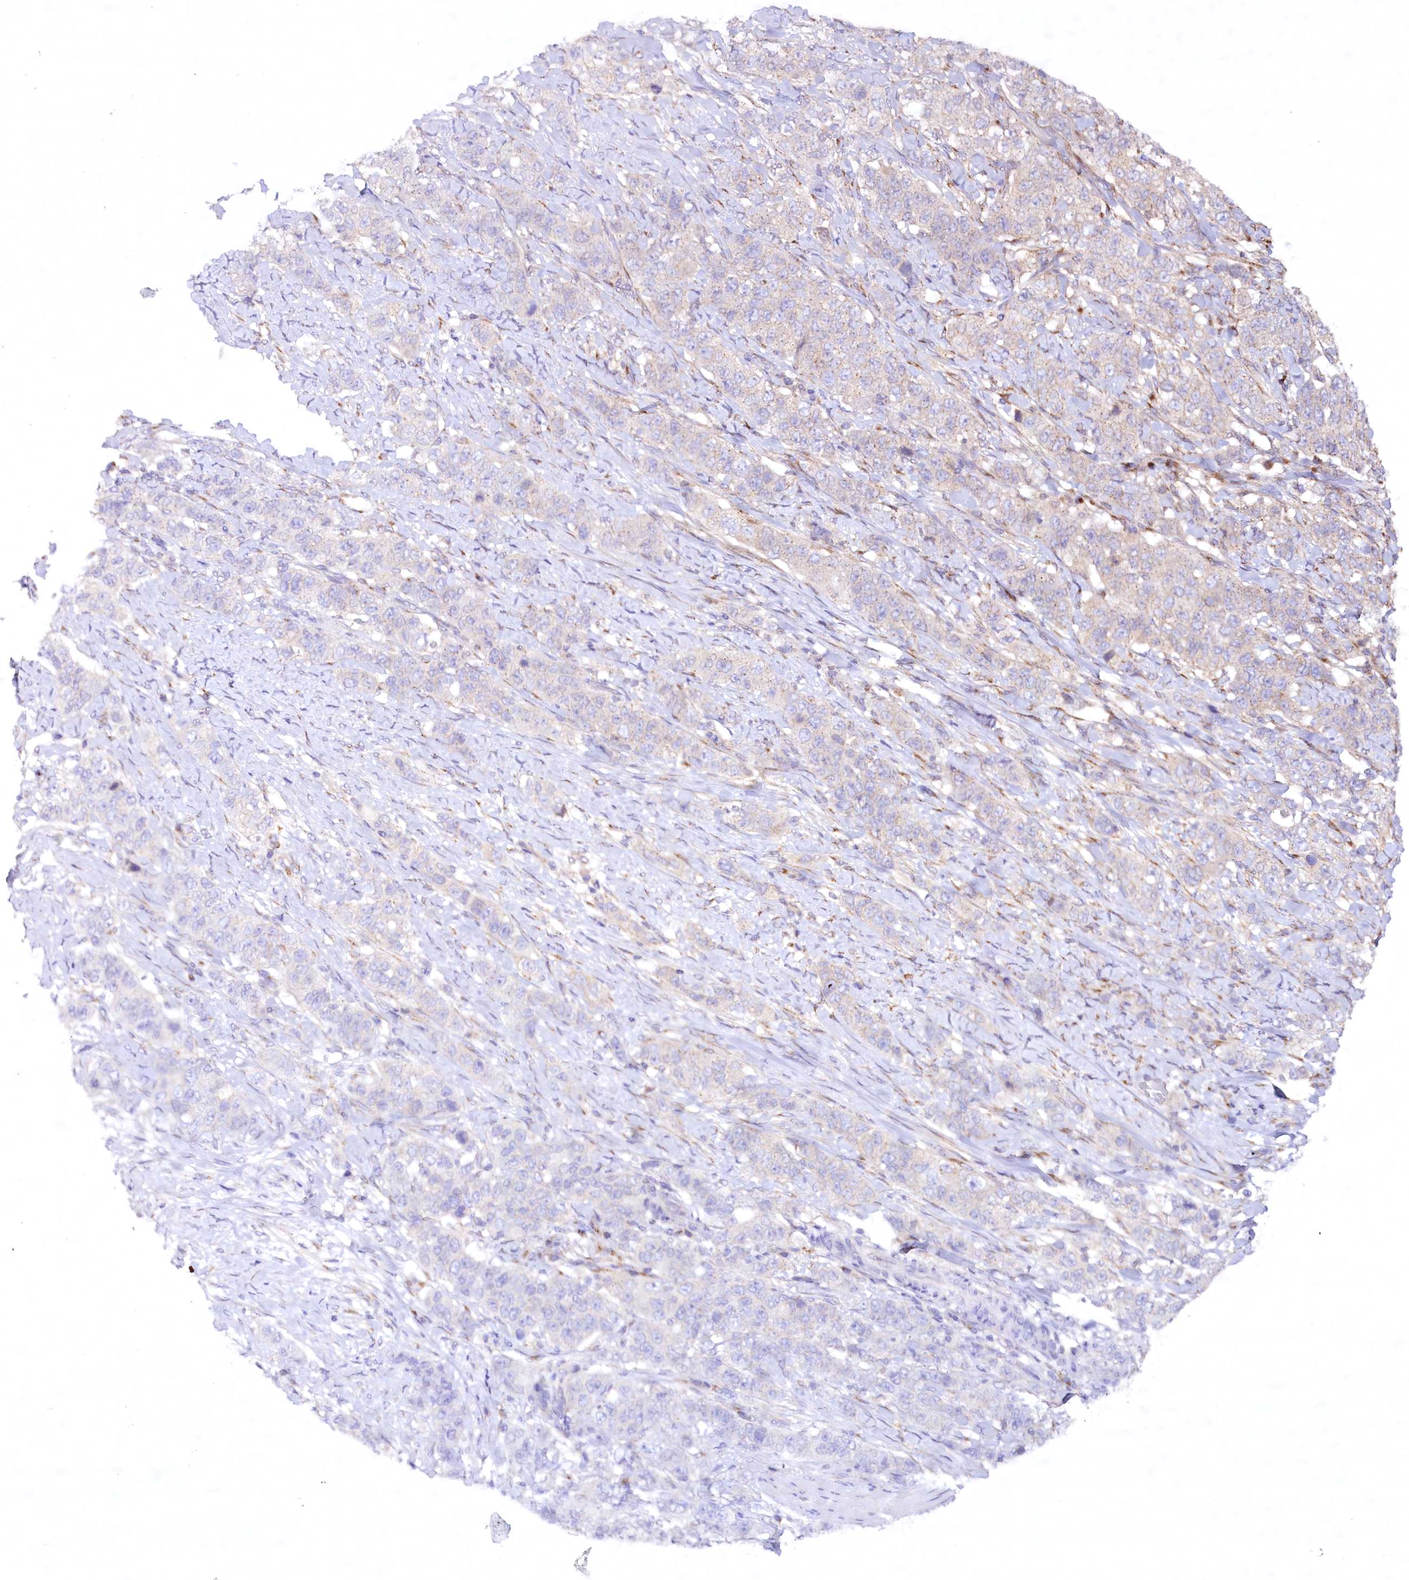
{"staining": {"intensity": "weak", "quantity": "25%-75%", "location": "cytoplasmic/membranous"}, "tissue": "stomach cancer", "cell_type": "Tumor cells", "image_type": "cancer", "snomed": [{"axis": "morphology", "description": "Adenocarcinoma, NOS"}, {"axis": "topography", "description": "Stomach"}], "caption": "Stomach cancer (adenocarcinoma) stained with DAB (3,3'-diaminobenzidine) immunohistochemistry (IHC) shows low levels of weak cytoplasmic/membranous expression in approximately 25%-75% of tumor cells.", "gene": "COPG1", "patient": {"sex": "male", "age": 48}}